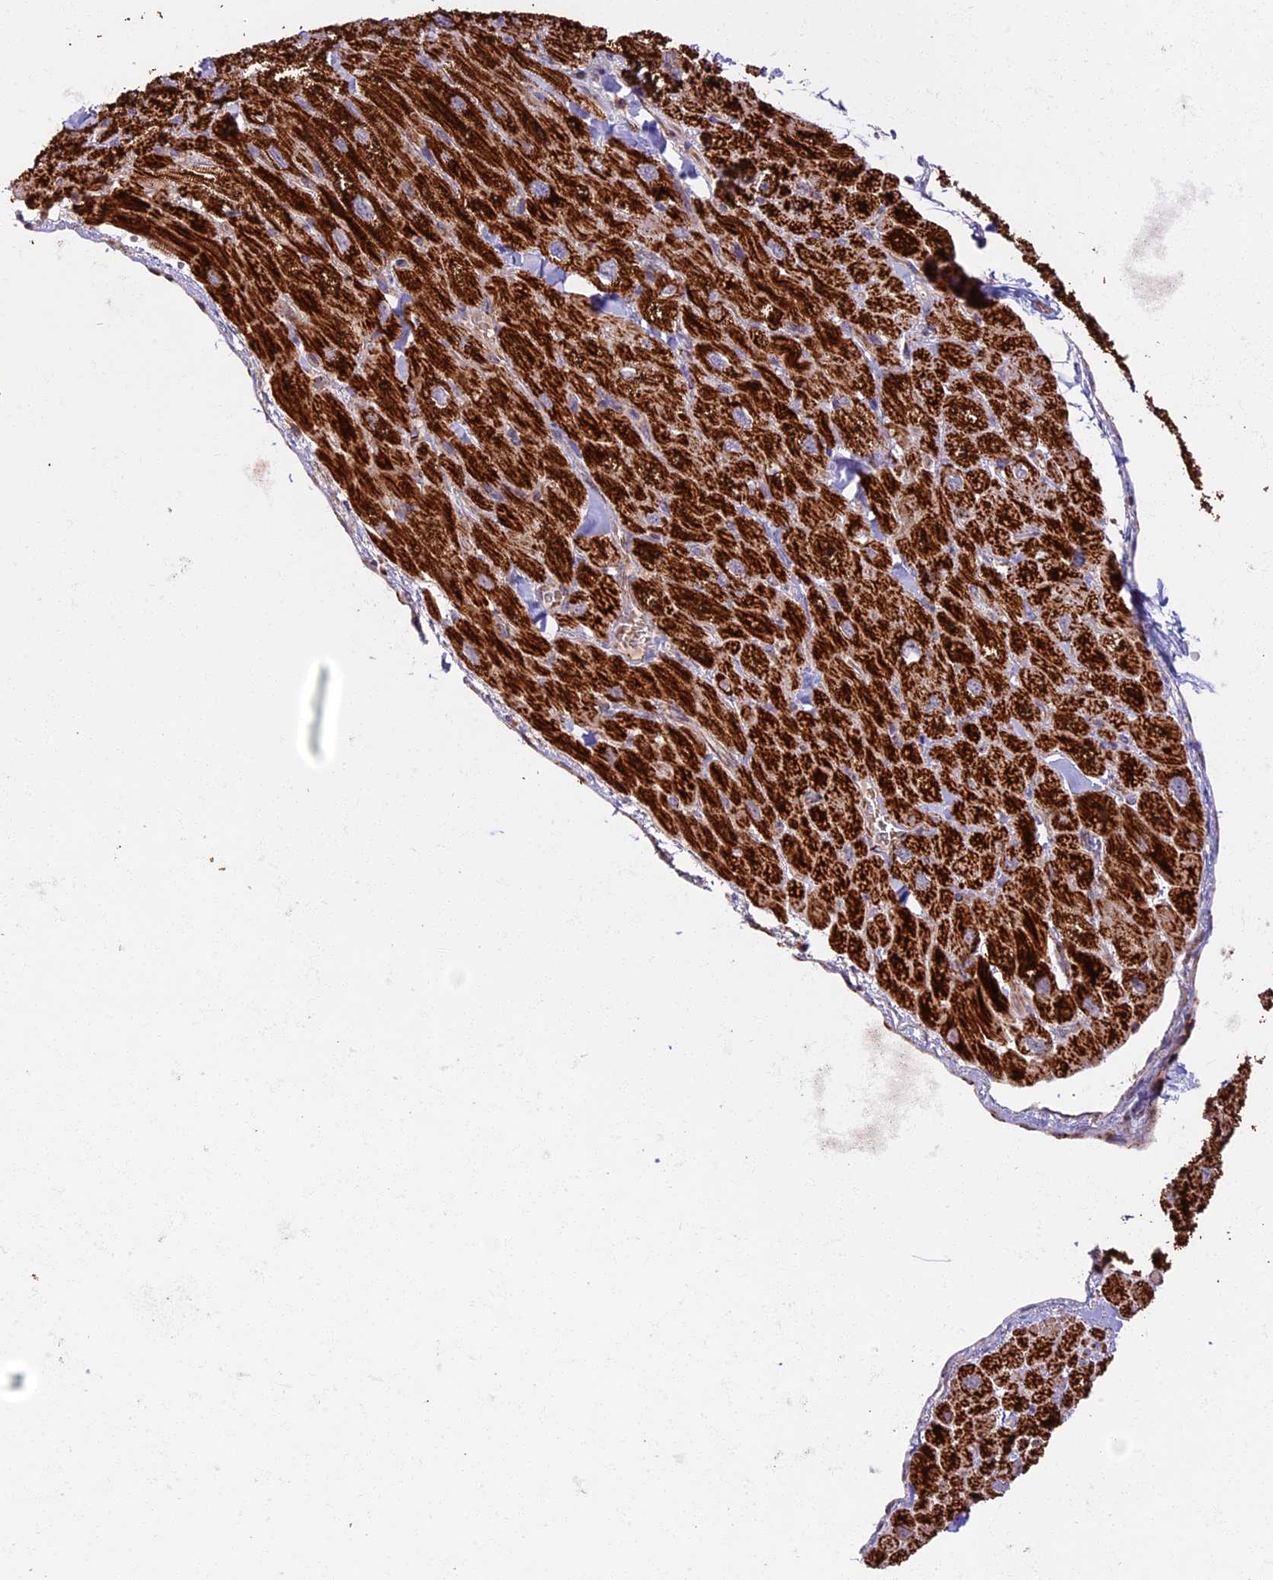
{"staining": {"intensity": "strong", "quantity": ">75%", "location": "cytoplasmic/membranous"}, "tissue": "heart muscle", "cell_type": "Cardiomyocytes", "image_type": "normal", "snomed": [{"axis": "morphology", "description": "Normal tissue, NOS"}, {"axis": "topography", "description": "Heart"}], "caption": "Immunohistochemical staining of normal human heart muscle exhibits strong cytoplasmic/membranous protein staining in about >75% of cardiomyocytes. The staining was performed using DAB to visualize the protein expression in brown, while the nuclei were stained in blue with hematoxylin (Magnification: 20x).", "gene": "NDUFA8", "patient": {"sex": "male", "age": 65}}